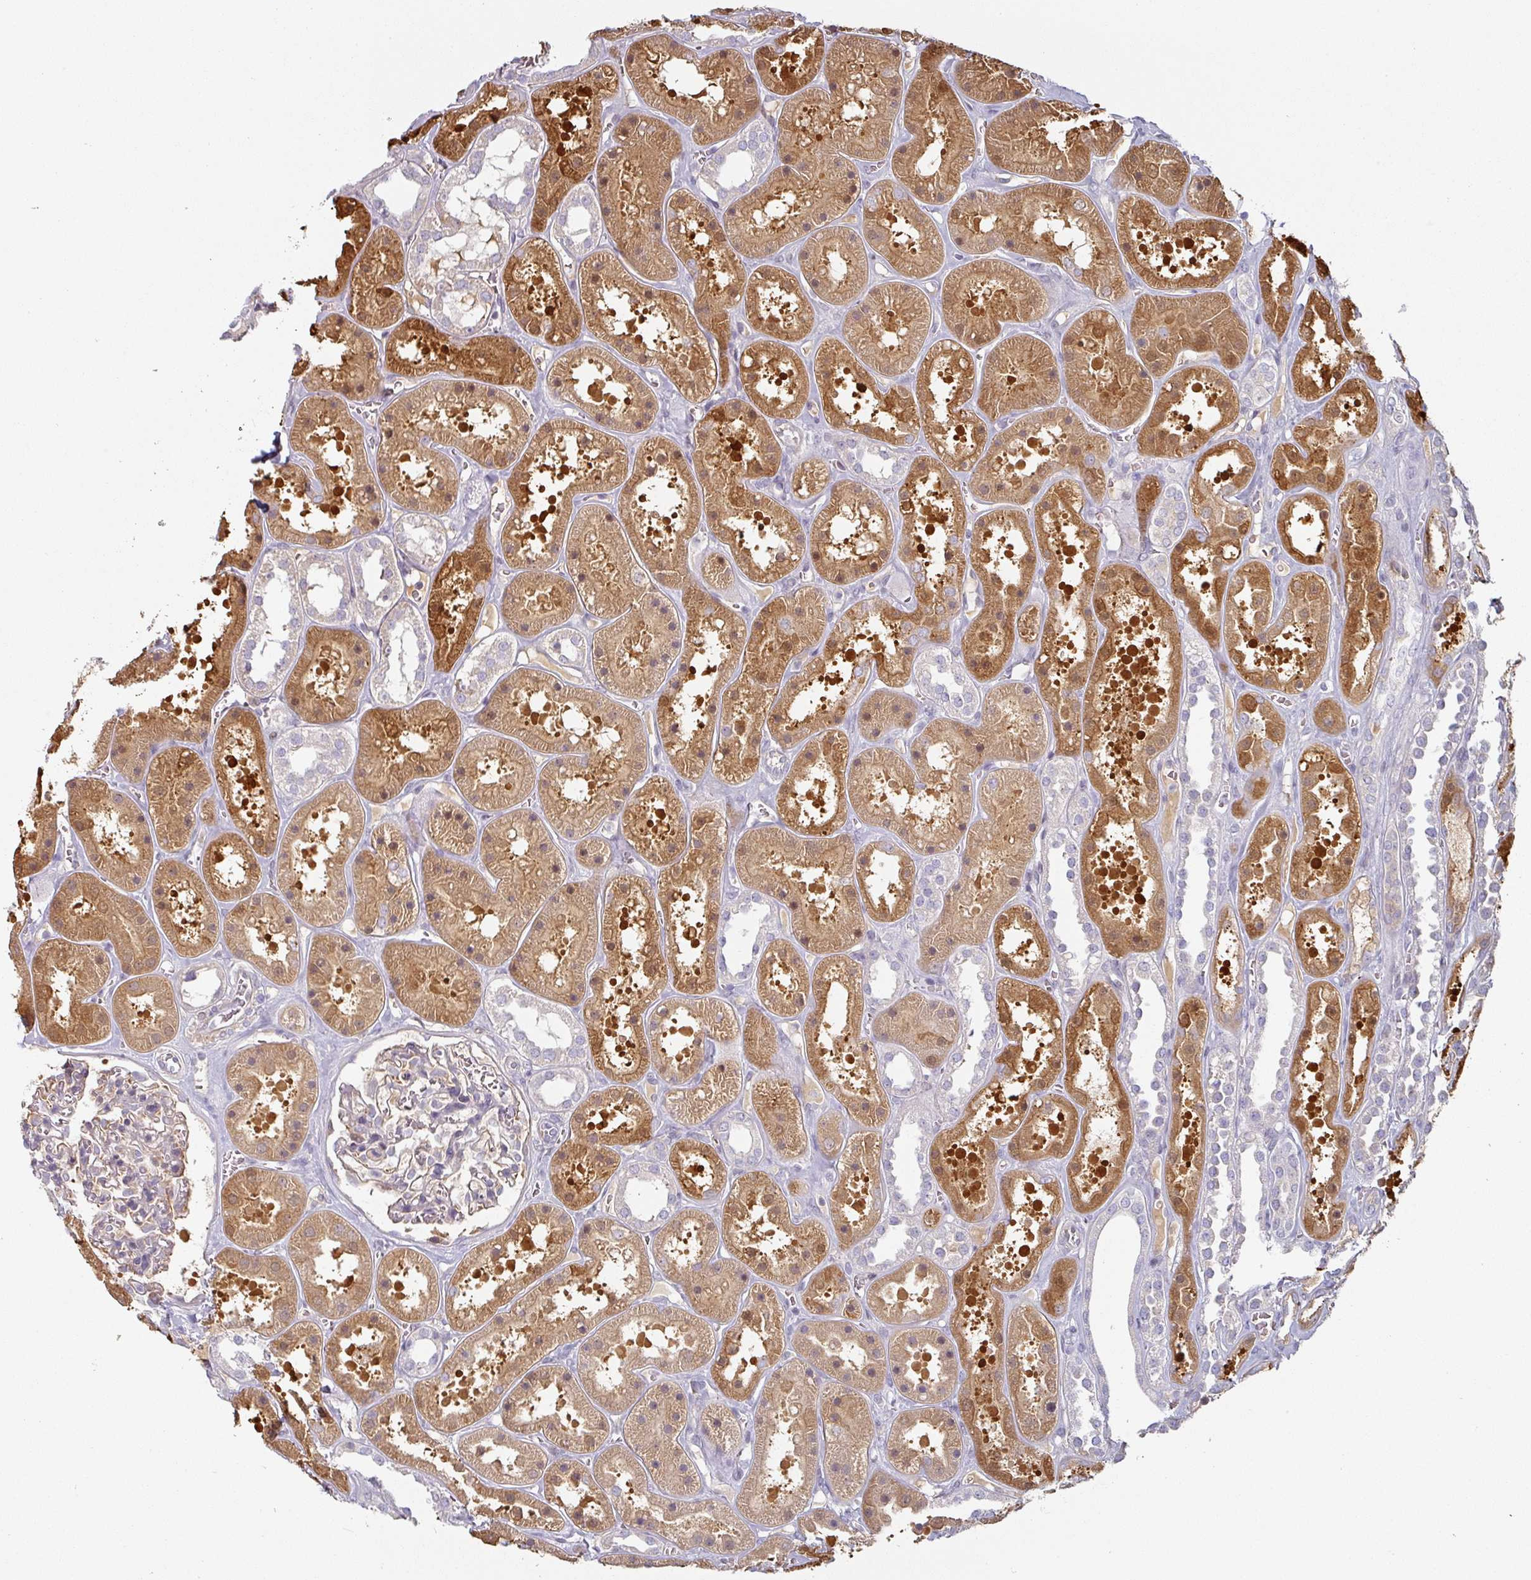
{"staining": {"intensity": "negative", "quantity": "none", "location": "none"}, "tissue": "kidney", "cell_type": "Cells in glomeruli", "image_type": "normal", "snomed": [{"axis": "morphology", "description": "Normal tissue, NOS"}, {"axis": "topography", "description": "Kidney"}], "caption": "Cells in glomeruli are negative for brown protein staining in unremarkable kidney. (DAB immunohistochemistry (IHC) visualized using brightfield microscopy, high magnification).", "gene": "CEP78", "patient": {"sex": "female", "age": 41}}